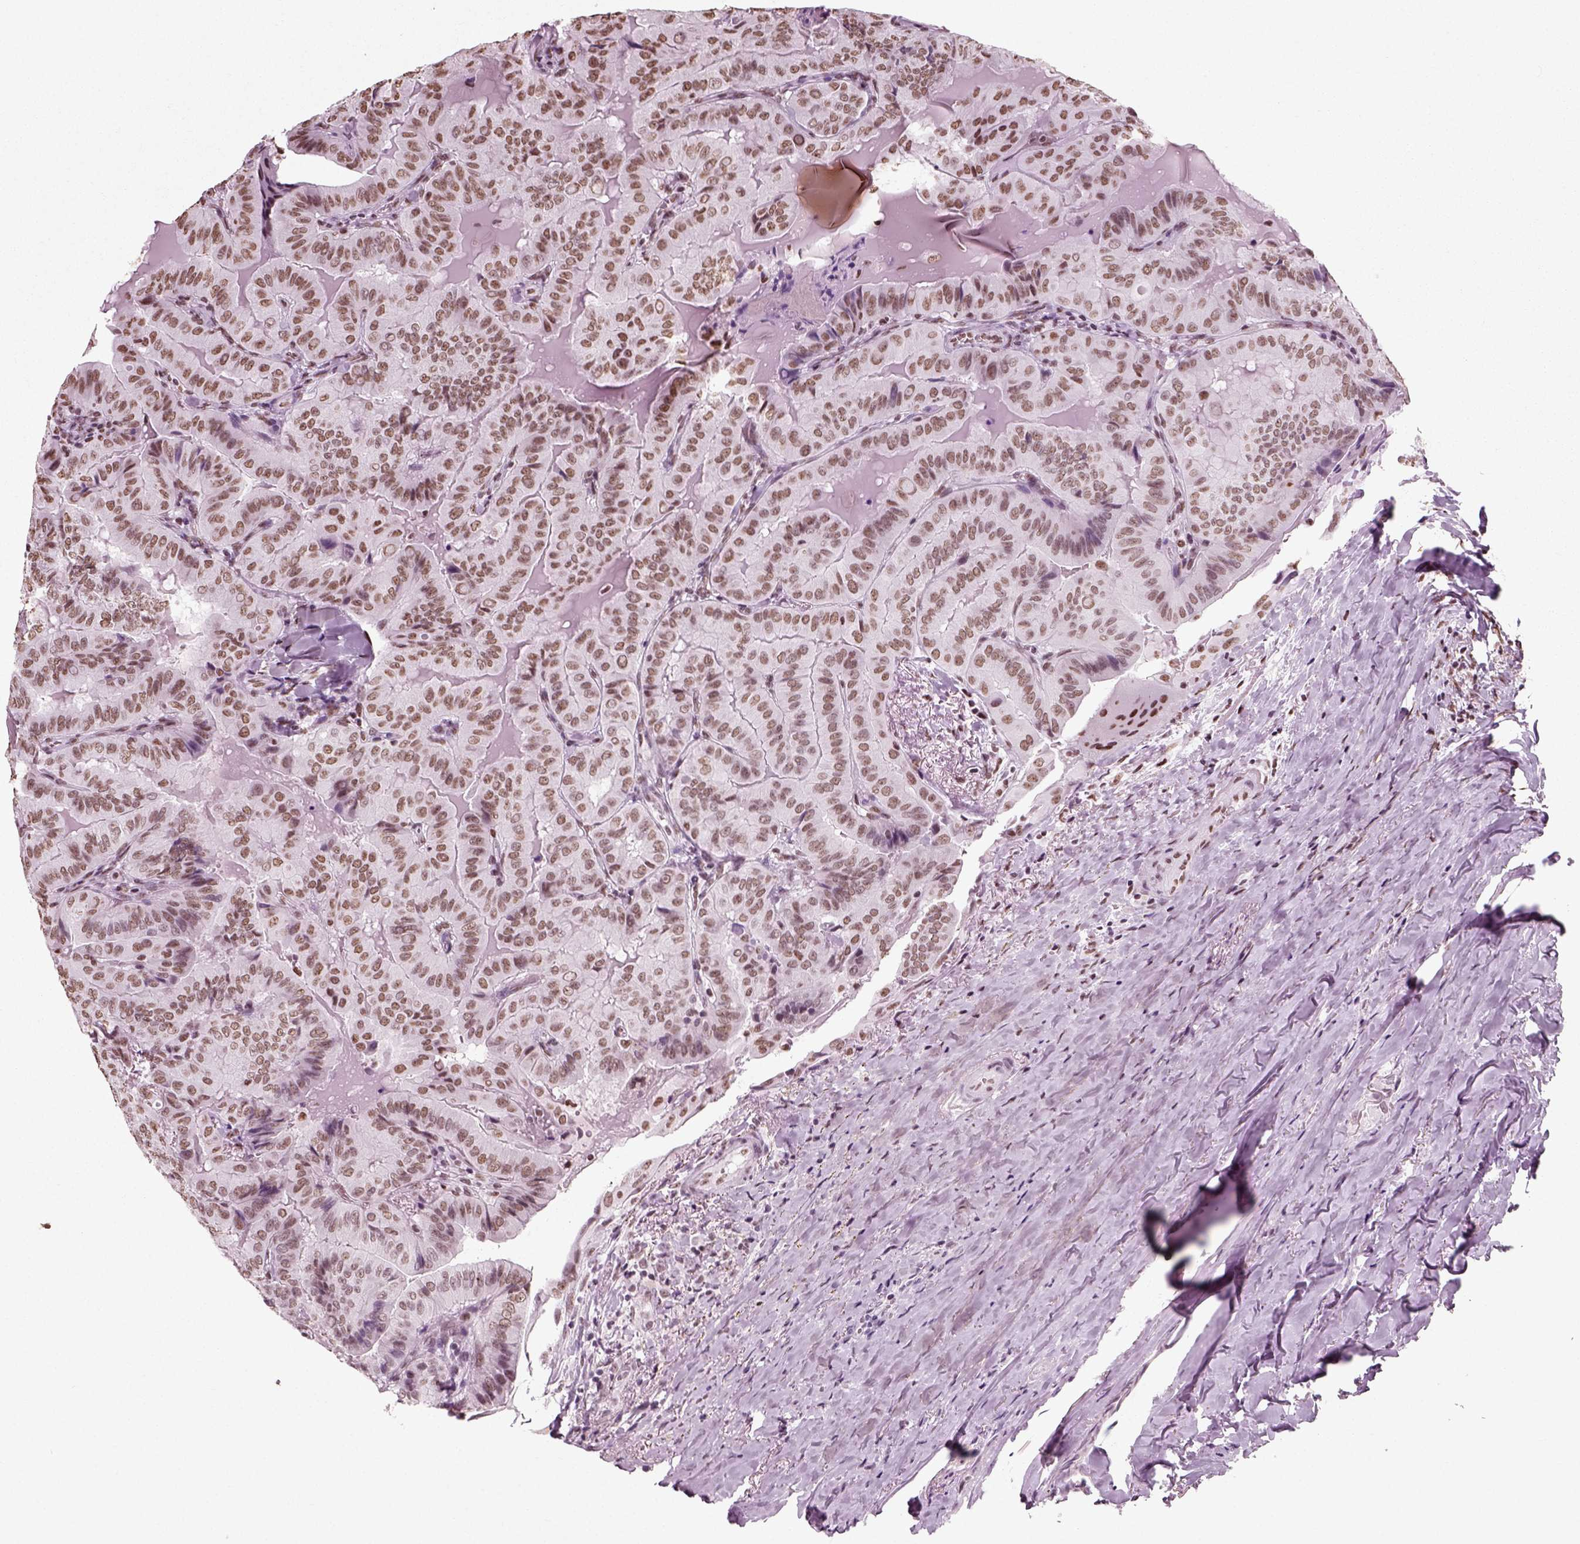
{"staining": {"intensity": "moderate", "quantity": ">75%", "location": "nuclear"}, "tissue": "thyroid cancer", "cell_type": "Tumor cells", "image_type": "cancer", "snomed": [{"axis": "morphology", "description": "Papillary adenocarcinoma, NOS"}, {"axis": "topography", "description": "Thyroid gland"}], "caption": "Thyroid papillary adenocarcinoma stained for a protein (brown) reveals moderate nuclear positive staining in approximately >75% of tumor cells.", "gene": "POLR1H", "patient": {"sex": "female", "age": 68}}